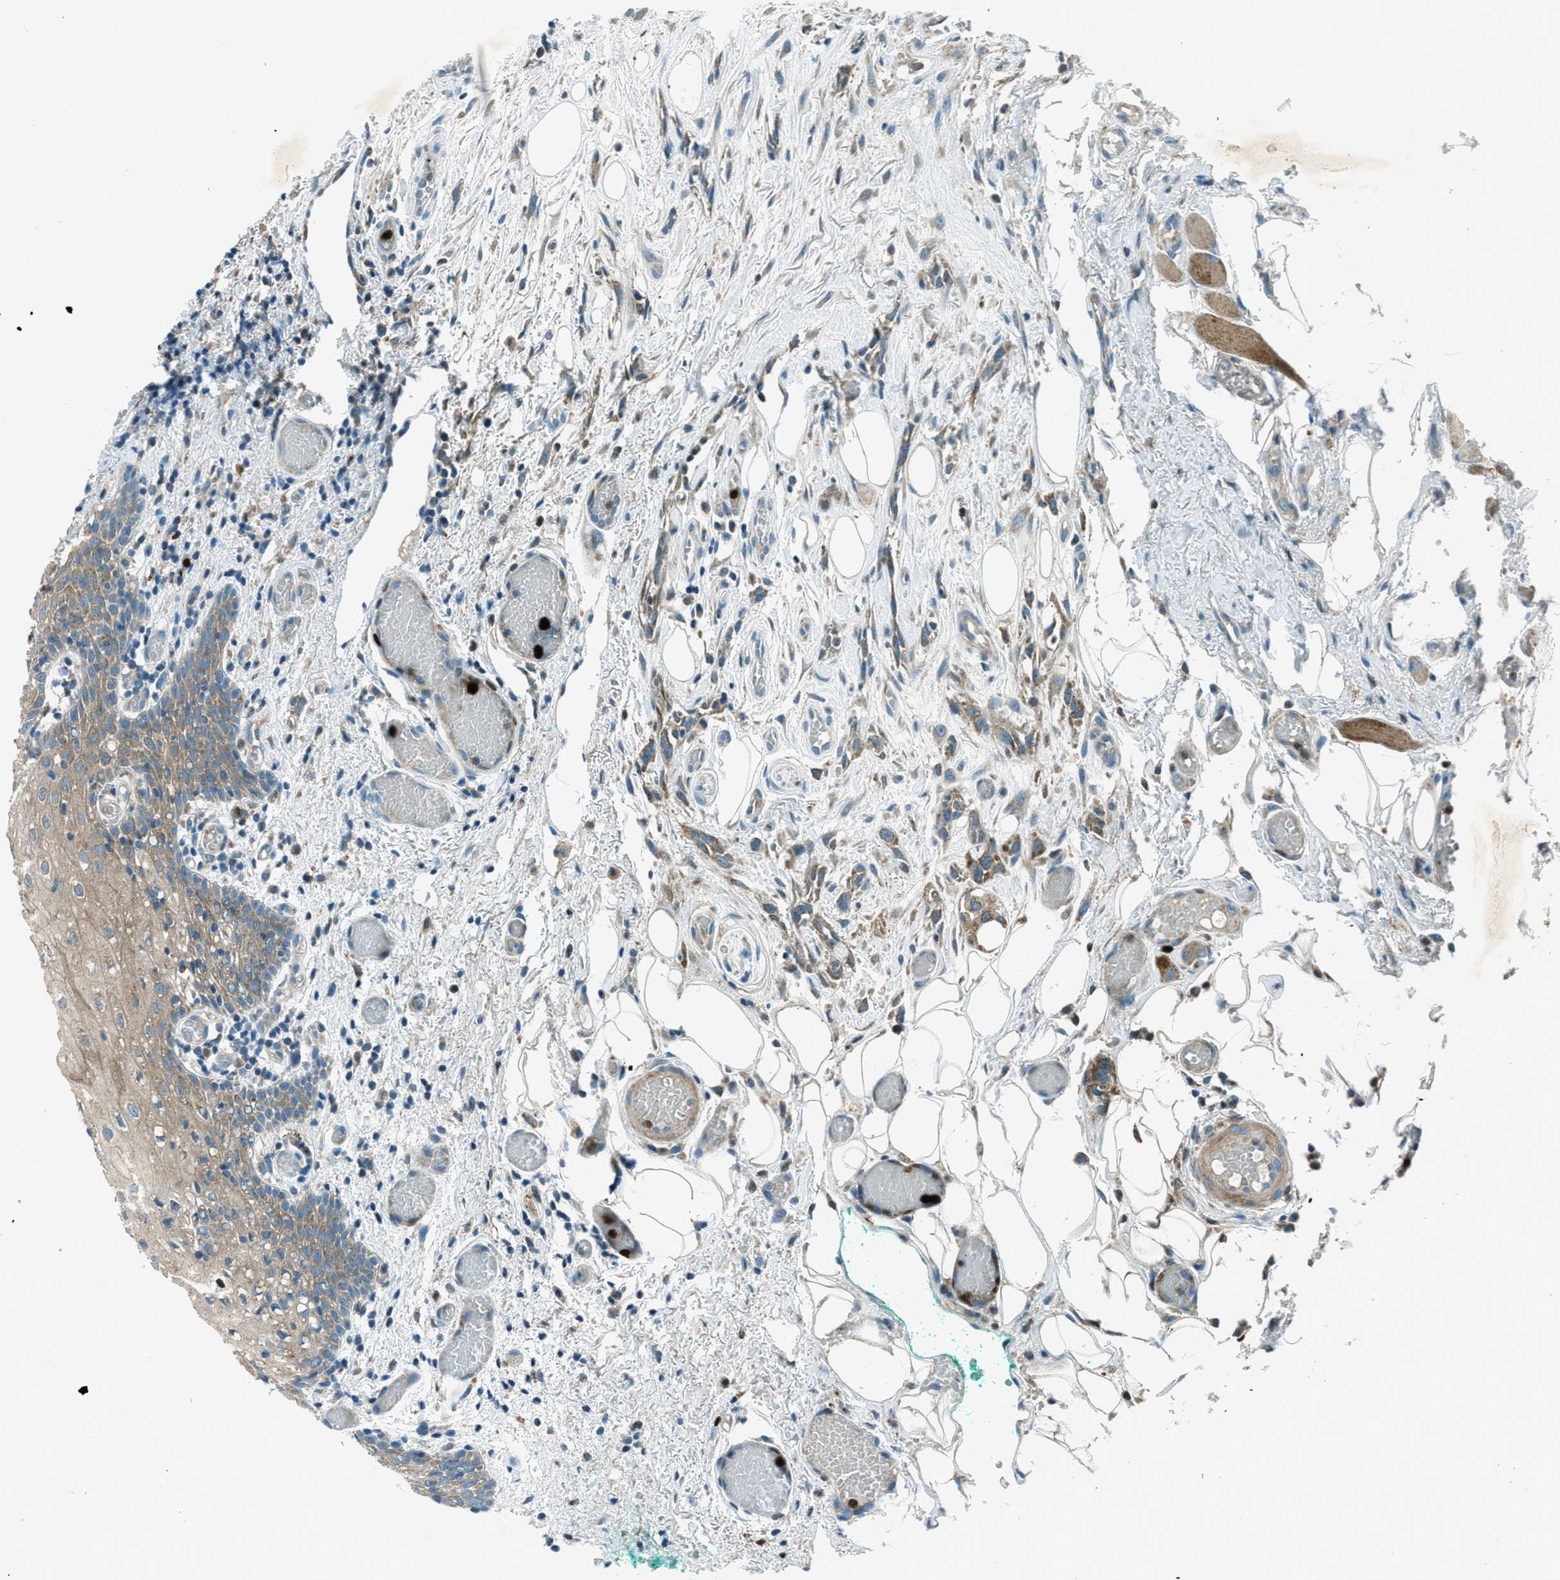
{"staining": {"intensity": "moderate", "quantity": ">75%", "location": "cytoplasmic/membranous"}, "tissue": "oral mucosa", "cell_type": "Squamous epithelial cells", "image_type": "normal", "snomed": [{"axis": "morphology", "description": "Normal tissue, NOS"}, {"axis": "morphology", "description": "Squamous cell carcinoma, NOS"}, {"axis": "topography", "description": "Oral tissue"}, {"axis": "topography", "description": "Salivary gland"}, {"axis": "topography", "description": "Head-Neck"}], "caption": "Immunohistochemical staining of normal oral mucosa exhibits medium levels of moderate cytoplasmic/membranous expression in about >75% of squamous epithelial cells.", "gene": "FAR1", "patient": {"sex": "female", "age": 62}}